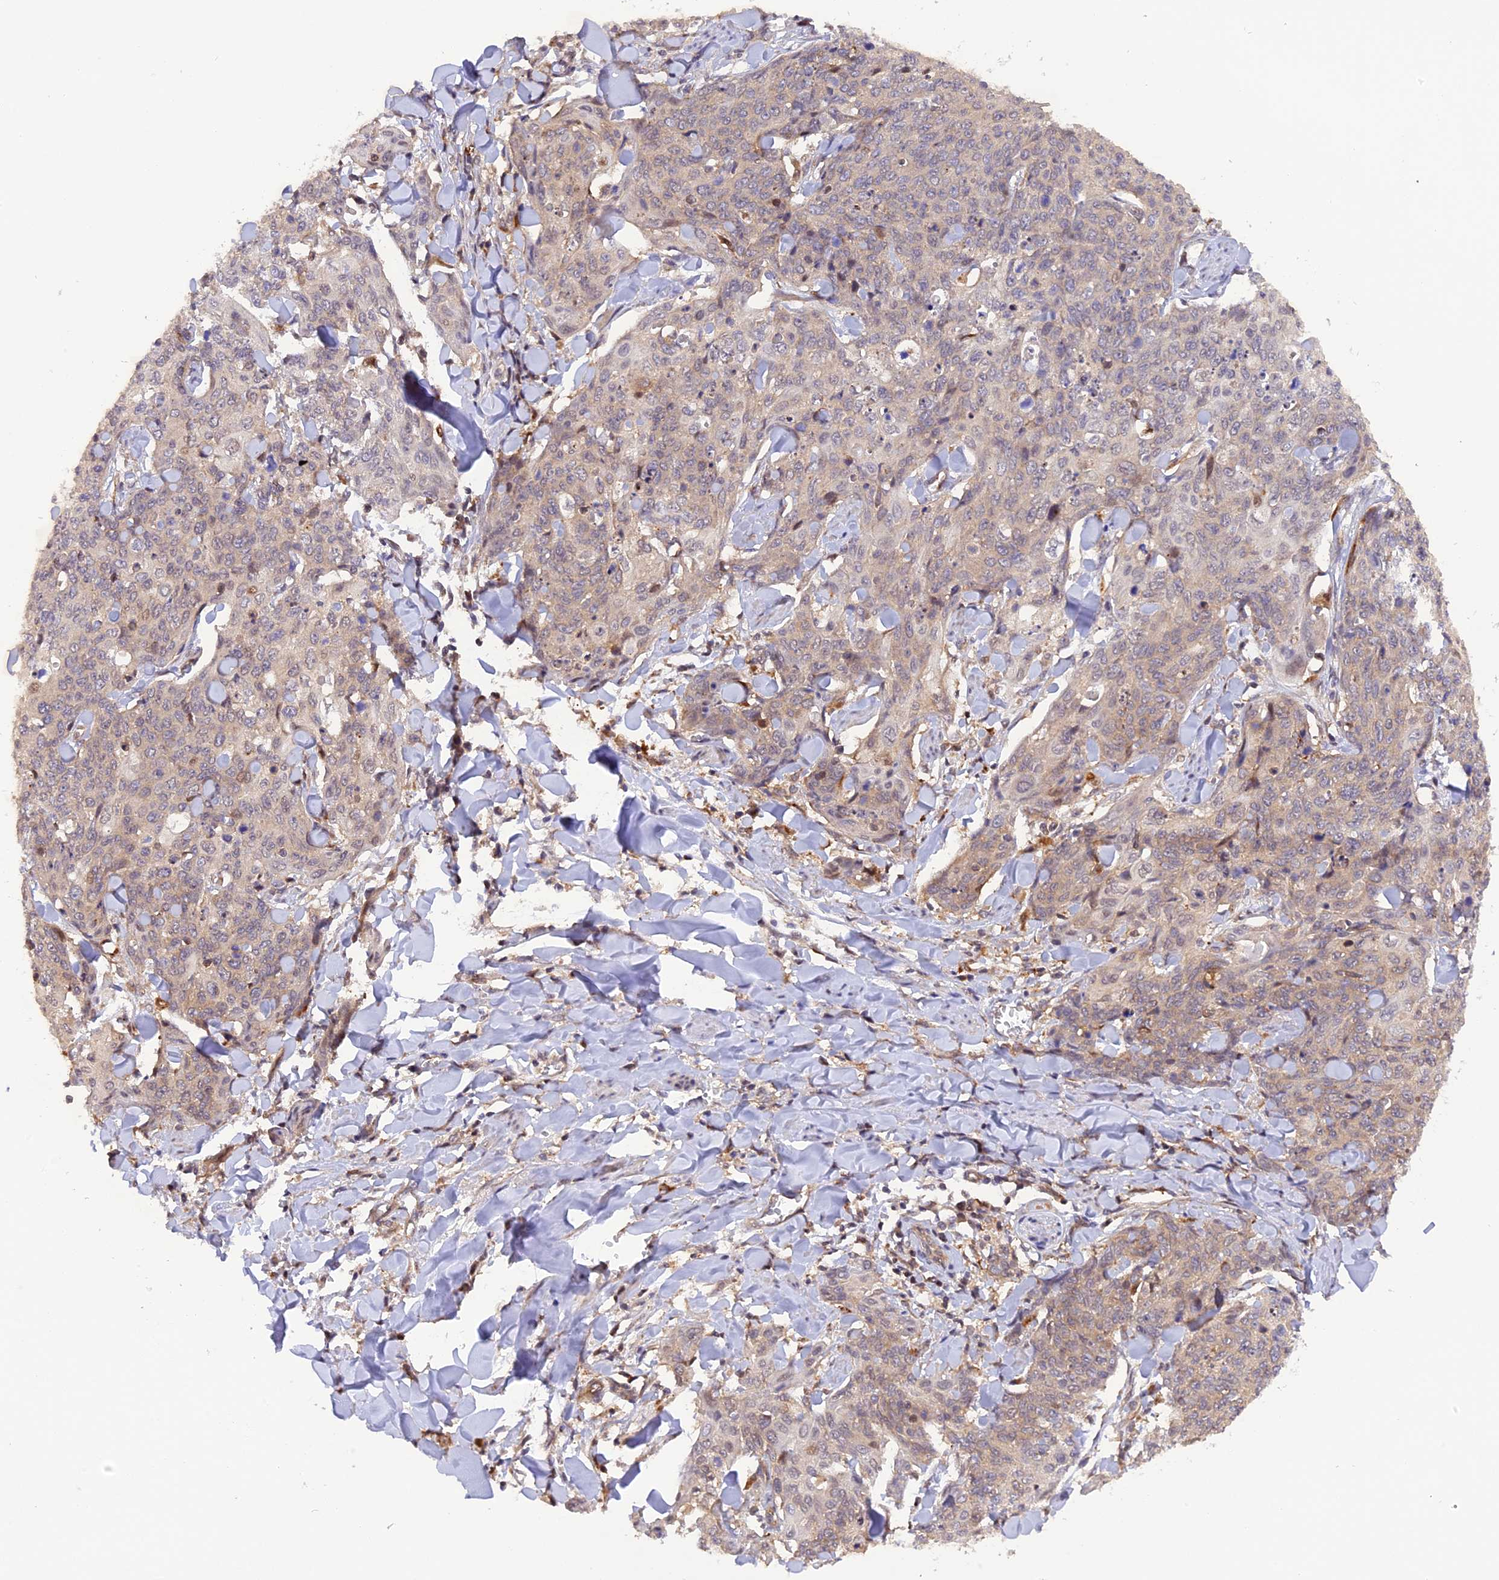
{"staining": {"intensity": "weak", "quantity": "25%-75%", "location": "cytoplasmic/membranous"}, "tissue": "skin cancer", "cell_type": "Tumor cells", "image_type": "cancer", "snomed": [{"axis": "morphology", "description": "Squamous cell carcinoma, NOS"}, {"axis": "topography", "description": "Skin"}, {"axis": "topography", "description": "Vulva"}], "caption": "This histopathology image displays IHC staining of human skin cancer (squamous cell carcinoma), with low weak cytoplasmic/membranous positivity in about 25%-75% of tumor cells.", "gene": "SAMD4A", "patient": {"sex": "female", "age": 85}}